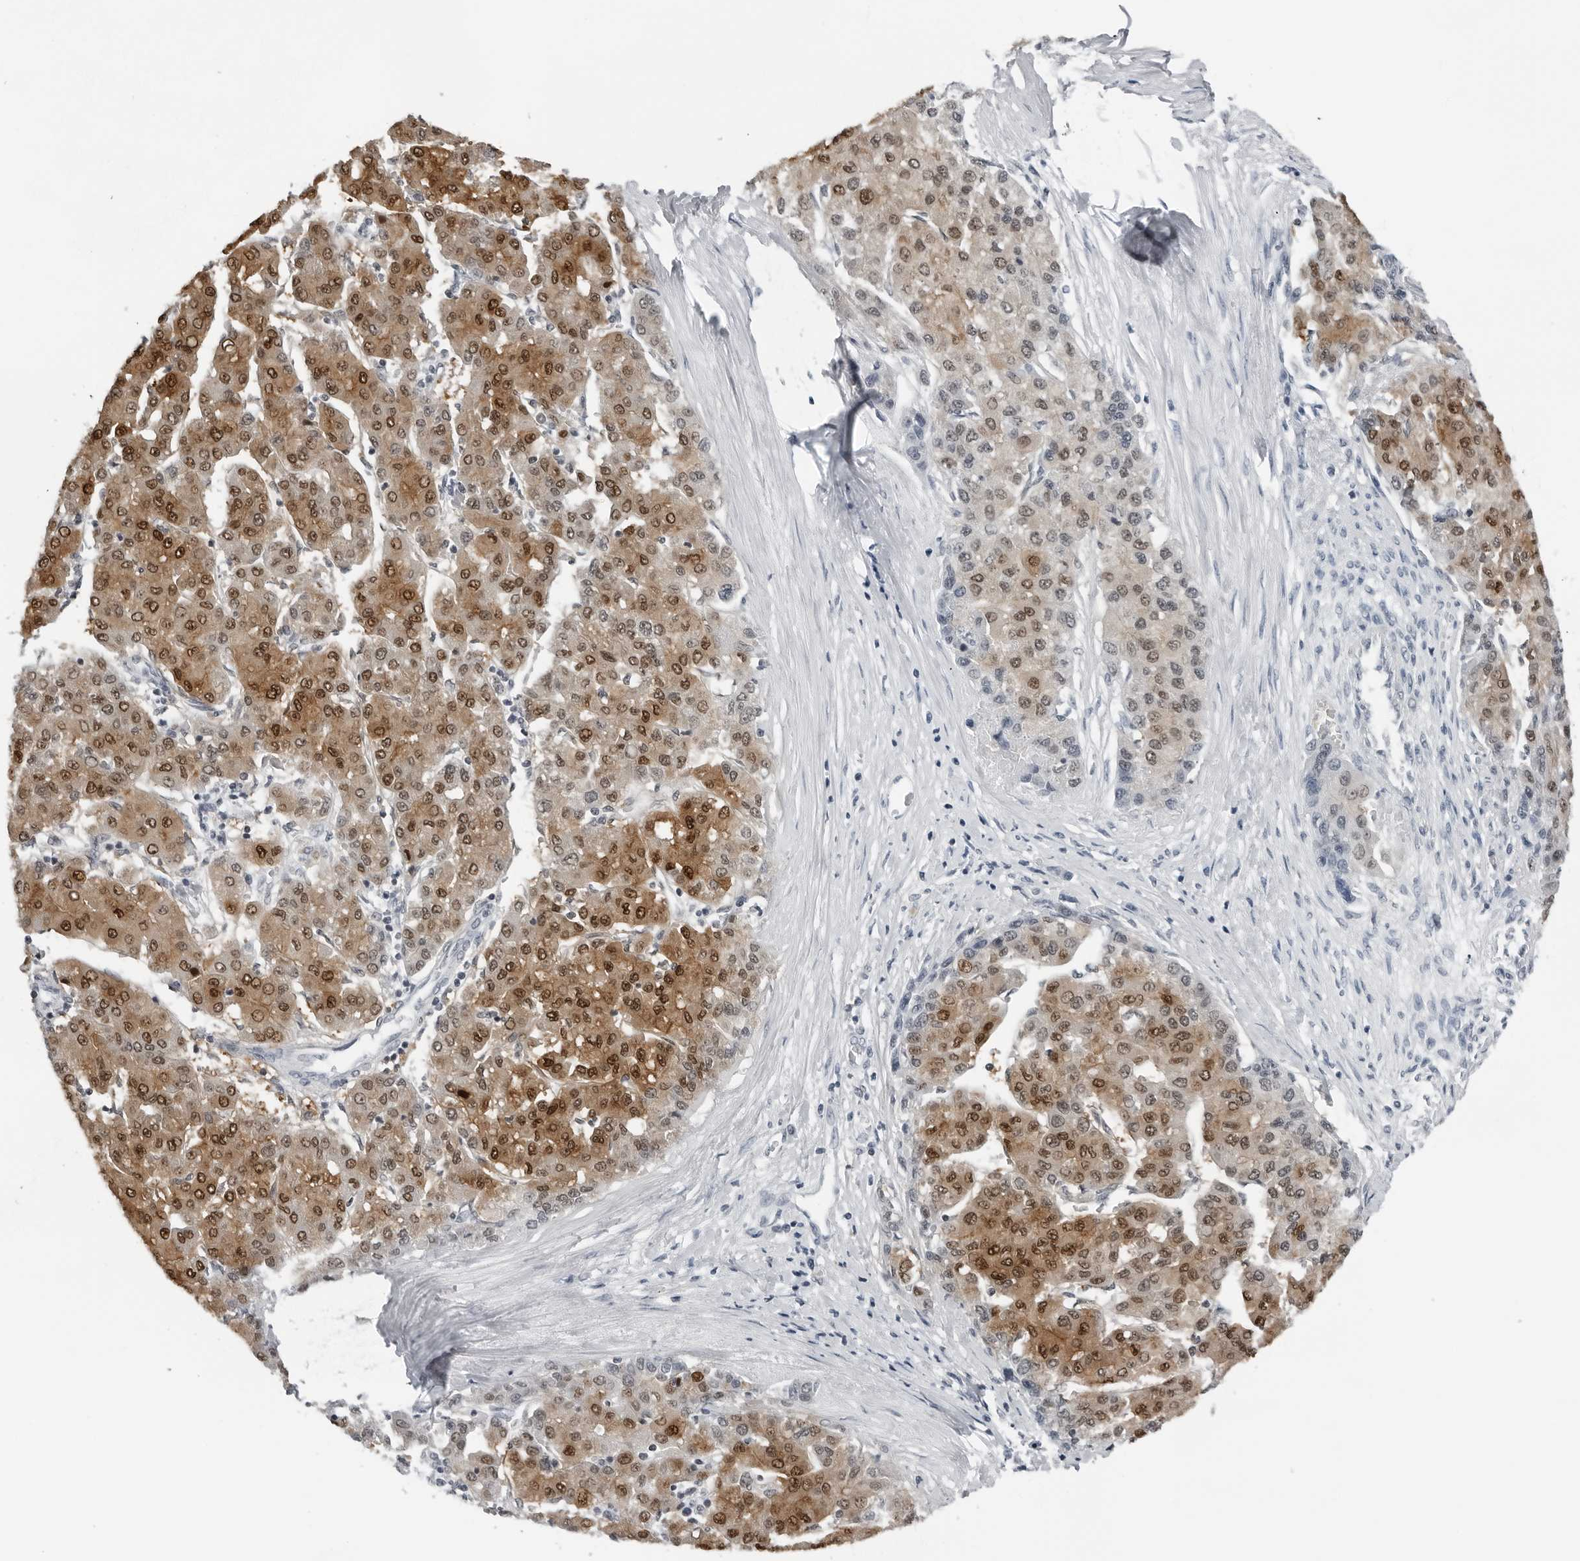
{"staining": {"intensity": "moderate", "quantity": ">75%", "location": "cytoplasmic/membranous,nuclear"}, "tissue": "liver cancer", "cell_type": "Tumor cells", "image_type": "cancer", "snomed": [{"axis": "morphology", "description": "Carcinoma, Hepatocellular, NOS"}, {"axis": "topography", "description": "Liver"}], "caption": "This micrograph demonstrates liver cancer stained with immunohistochemistry (IHC) to label a protein in brown. The cytoplasmic/membranous and nuclear of tumor cells show moderate positivity for the protein. Nuclei are counter-stained blue.", "gene": "PPP1R42", "patient": {"sex": "male", "age": 65}}